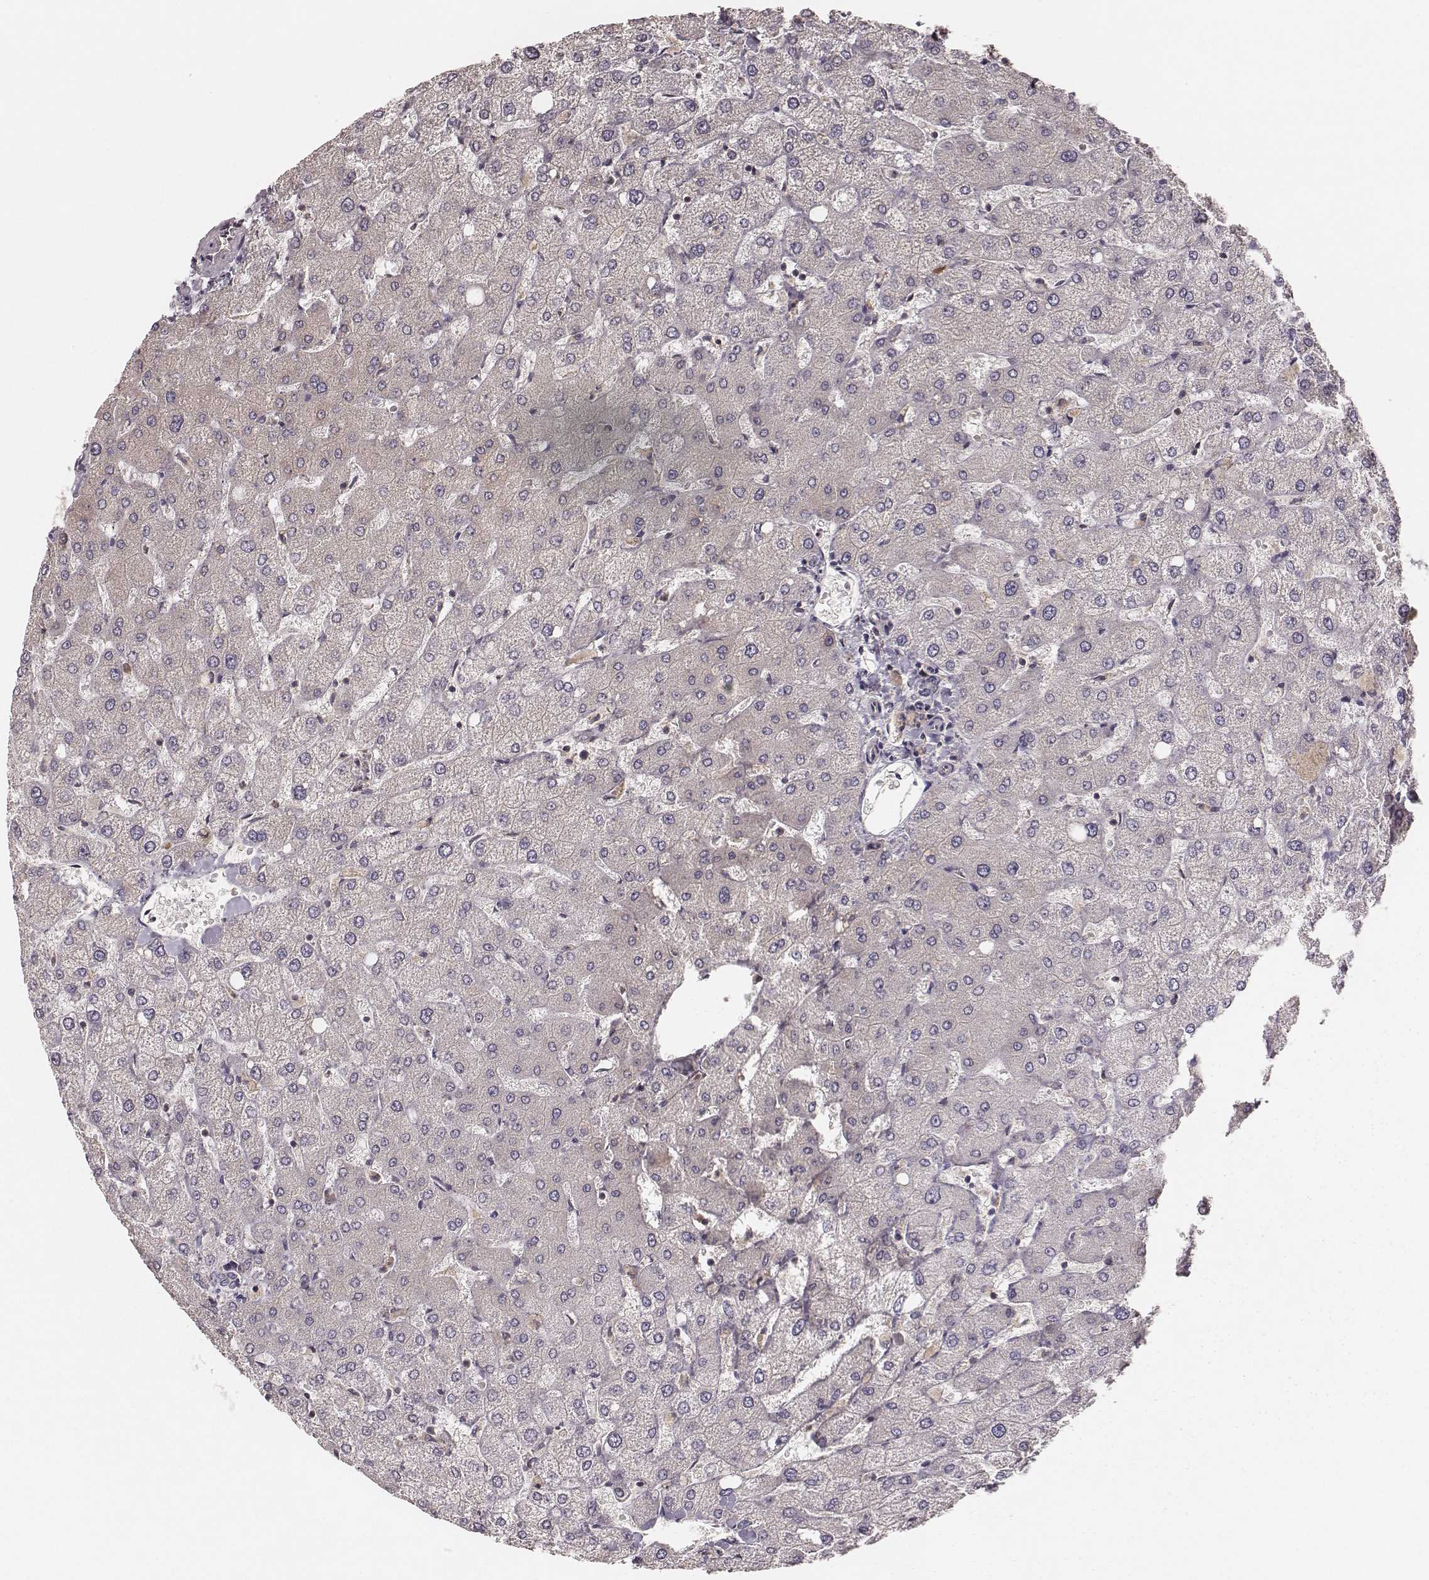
{"staining": {"intensity": "negative", "quantity": "none", "location": "none"}, "tissue": "liver", "cell_type": "Cholangiocytes", "image_type": "normal", "snomed": [{"axis": "morphology", "description": "Normal tissue, NOS"}, {"axis": "topography", "description": "Liver"}], "caption": "The image shows no staining of cholangiocytes in unremarkable liver. (DAB immunohistochemistry (IHC) visualized using brightfield microscopy, high magnification).", "gene": "CARS1", "patient": {"sex": "female", "age": 54}}